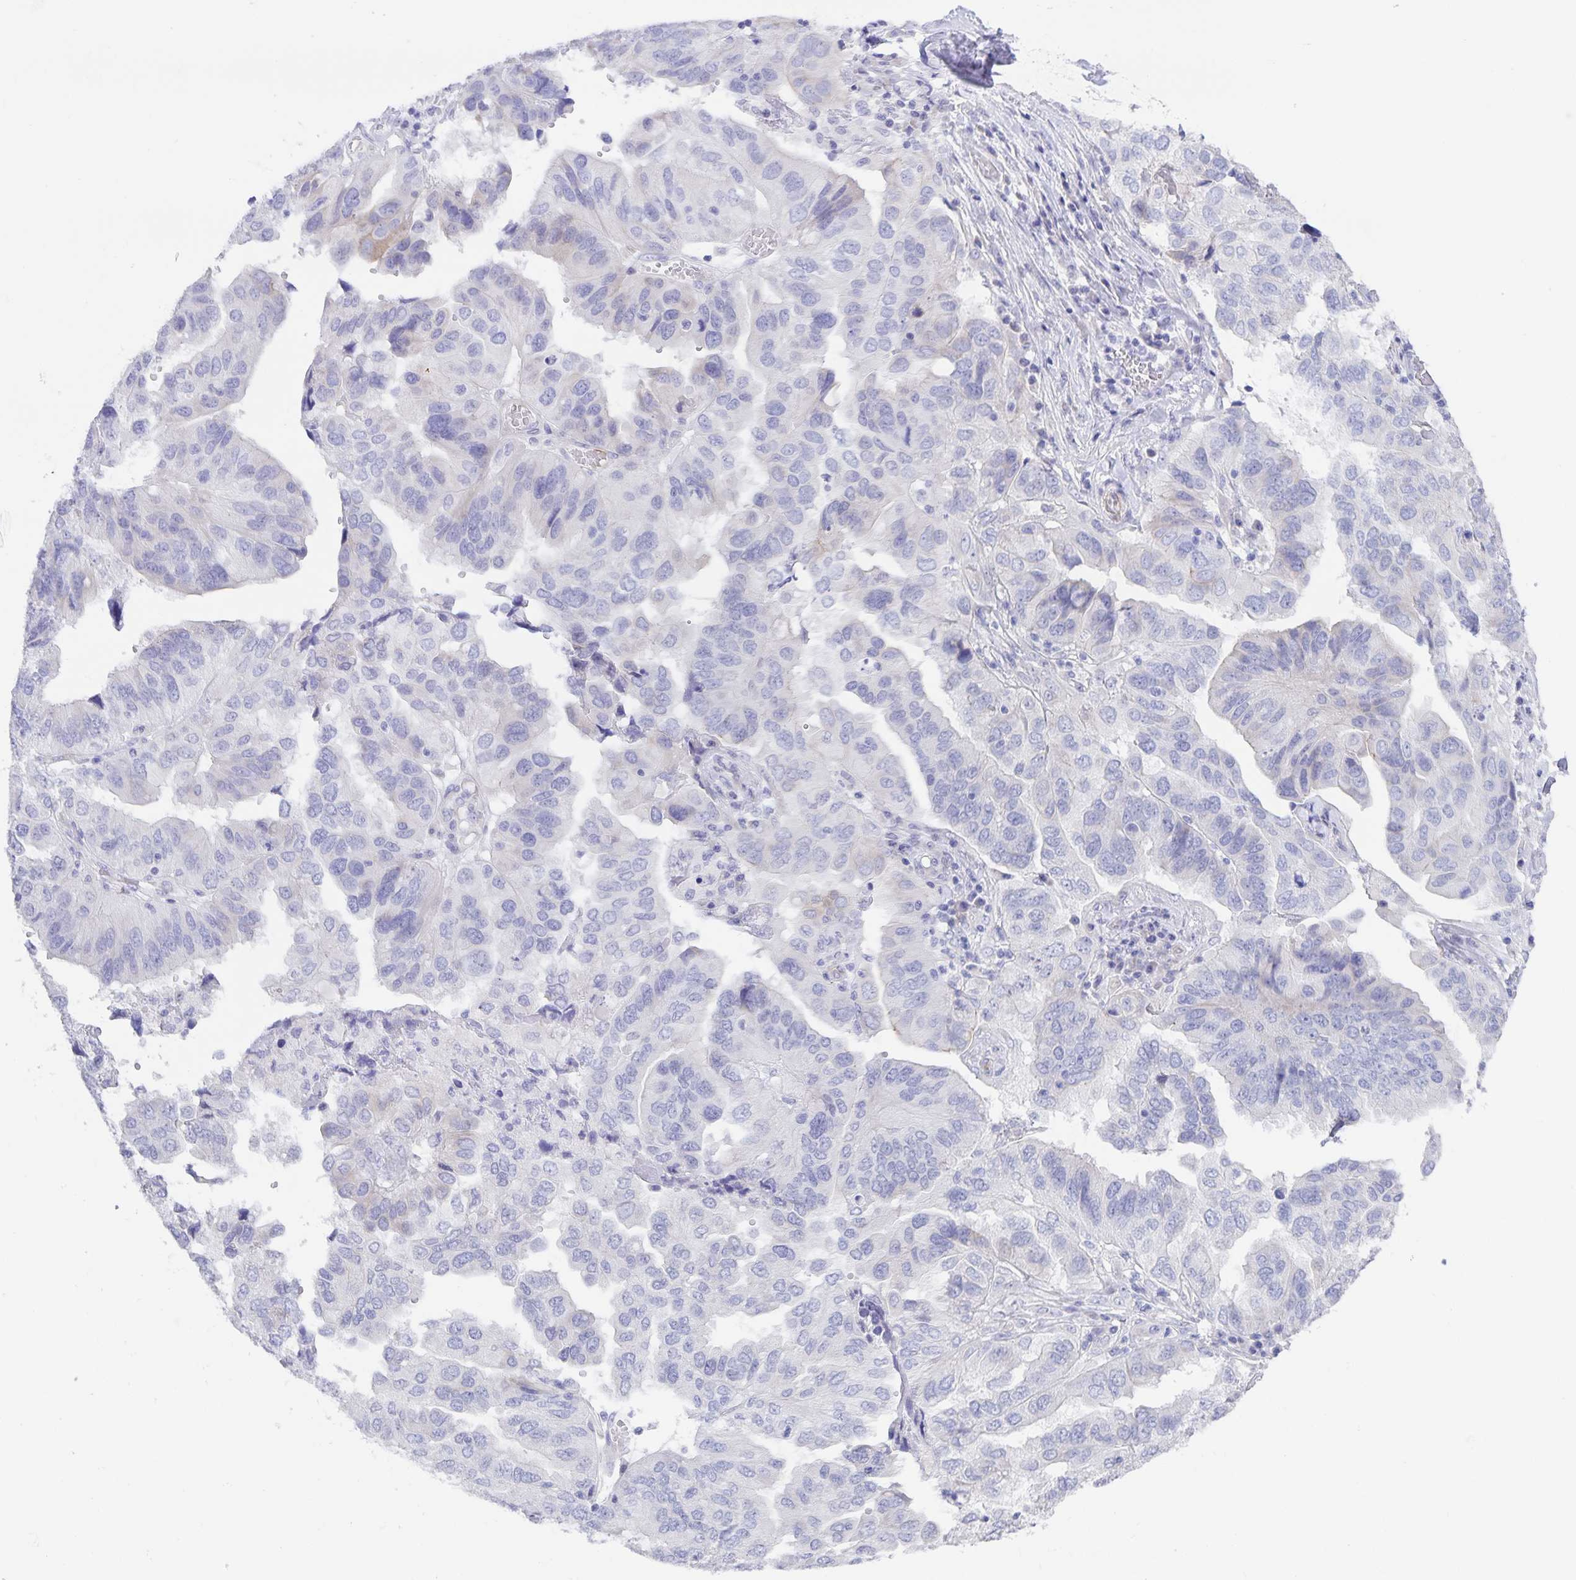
{"staining": {"intensity": "negative", "quantity": "none", "location": "none"}, "tissue": "ovarian cancer", "cell_type": "Tumor cells", "image_type": "cancer", "snomed": [{"axis": "morphology", "description": "Cystadenocarcinoma, serous, NOS"}, {"axis": "topography", "description": "Ovary"}], "caption": "This is an immunohistochemistry (IHC) histopathology image of ovarian cancer. There is no positivity in tumor cells.", "gene": "AQP4", "patient": {"sex": "female", "age": 79}}